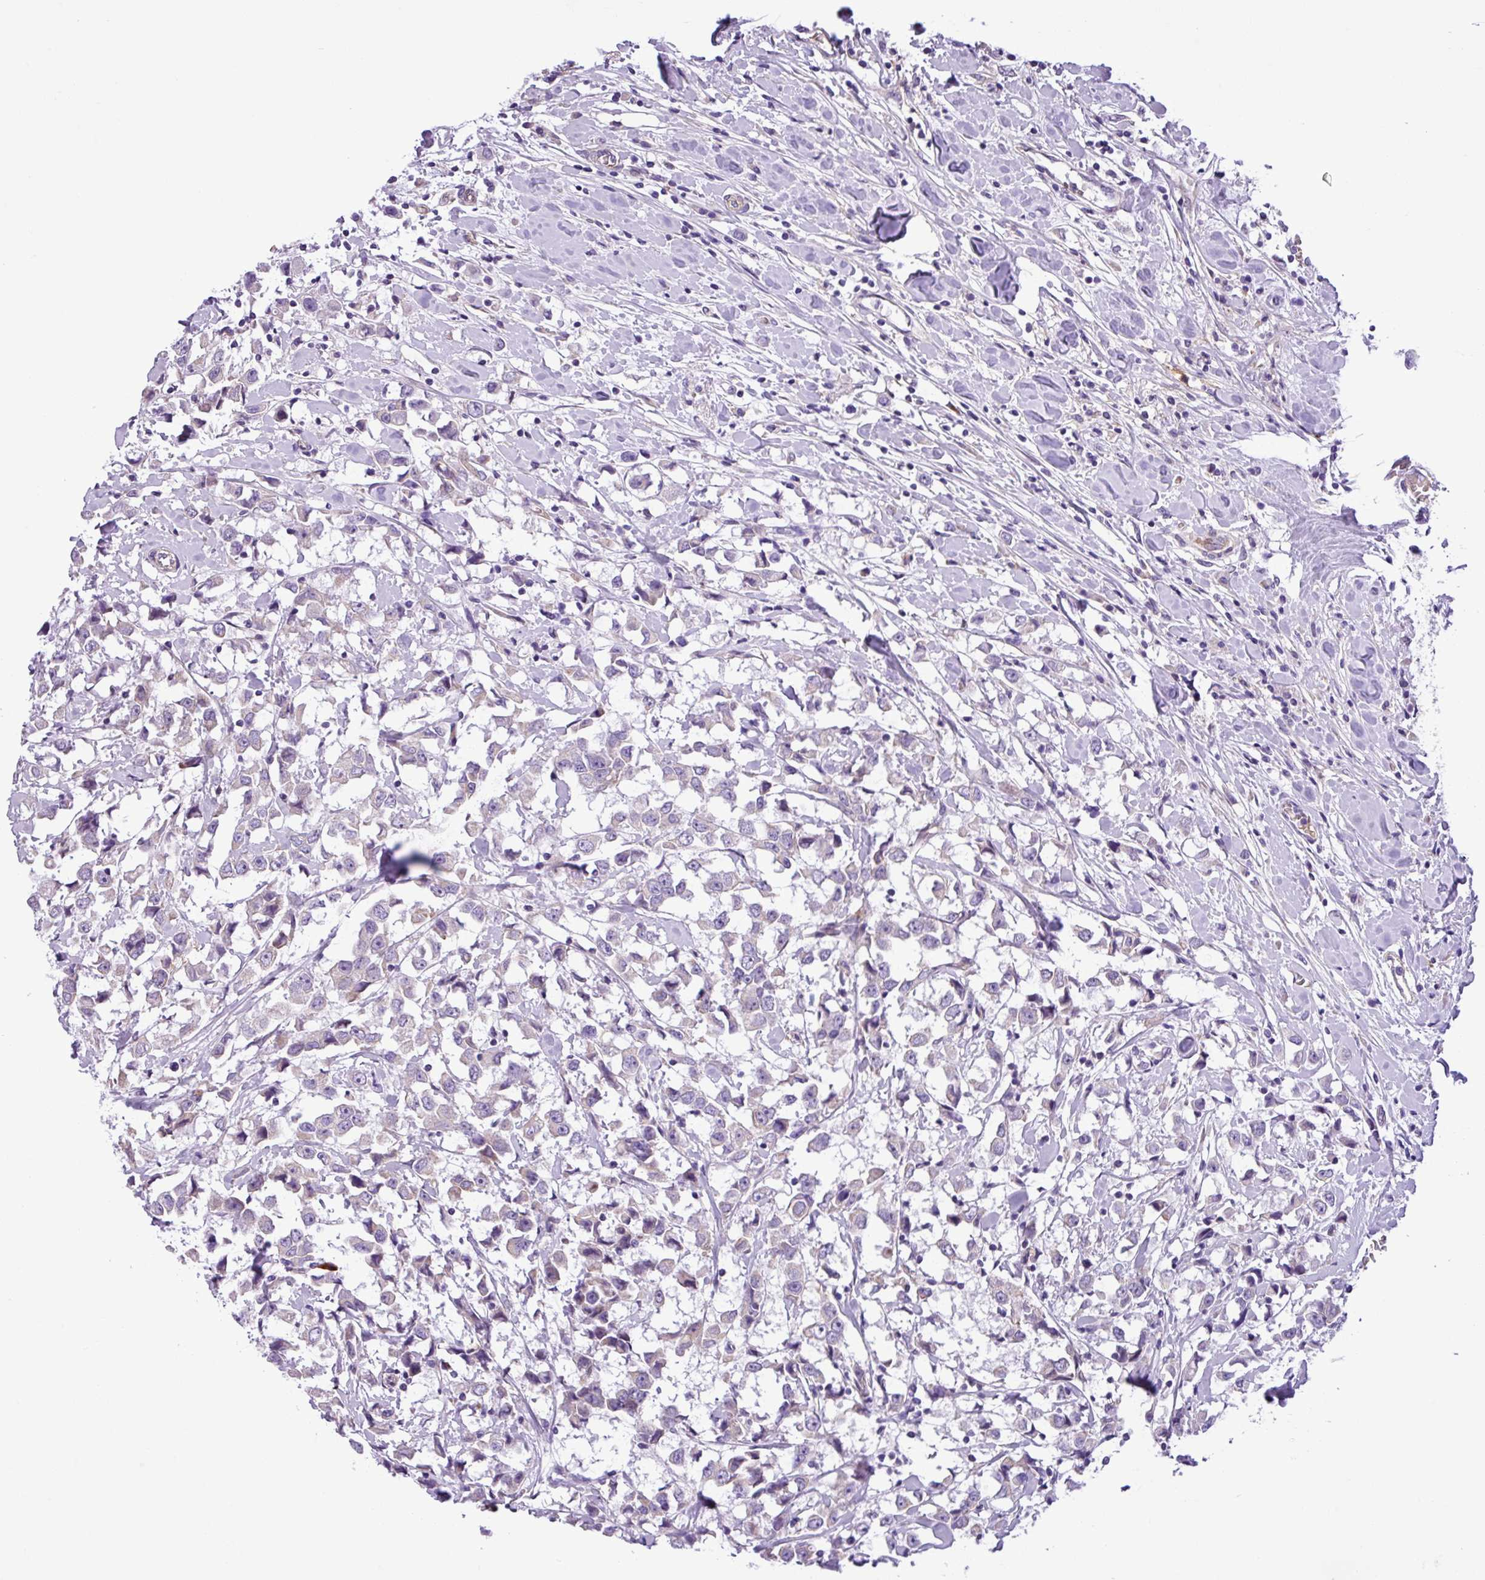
{"staining": {"intensity": "negative", "quantity": "none", "location": "none"}, "tissue": "breast cancer", "cell_type": "Tumor cells", "image_type": "cancer", "snomed": [{"axis": "morphology", "description": "Duct carcinoma"}, {"axis": "topography", "description": "Breast"}], "caption": "IHC micrograph of human breast cancer (intraductal carcinoma) stained for a protein (brown), which displays no staining in tumor cells.", "gene": "C11orf91", "patient": {"sex": "female", "age": 61}}